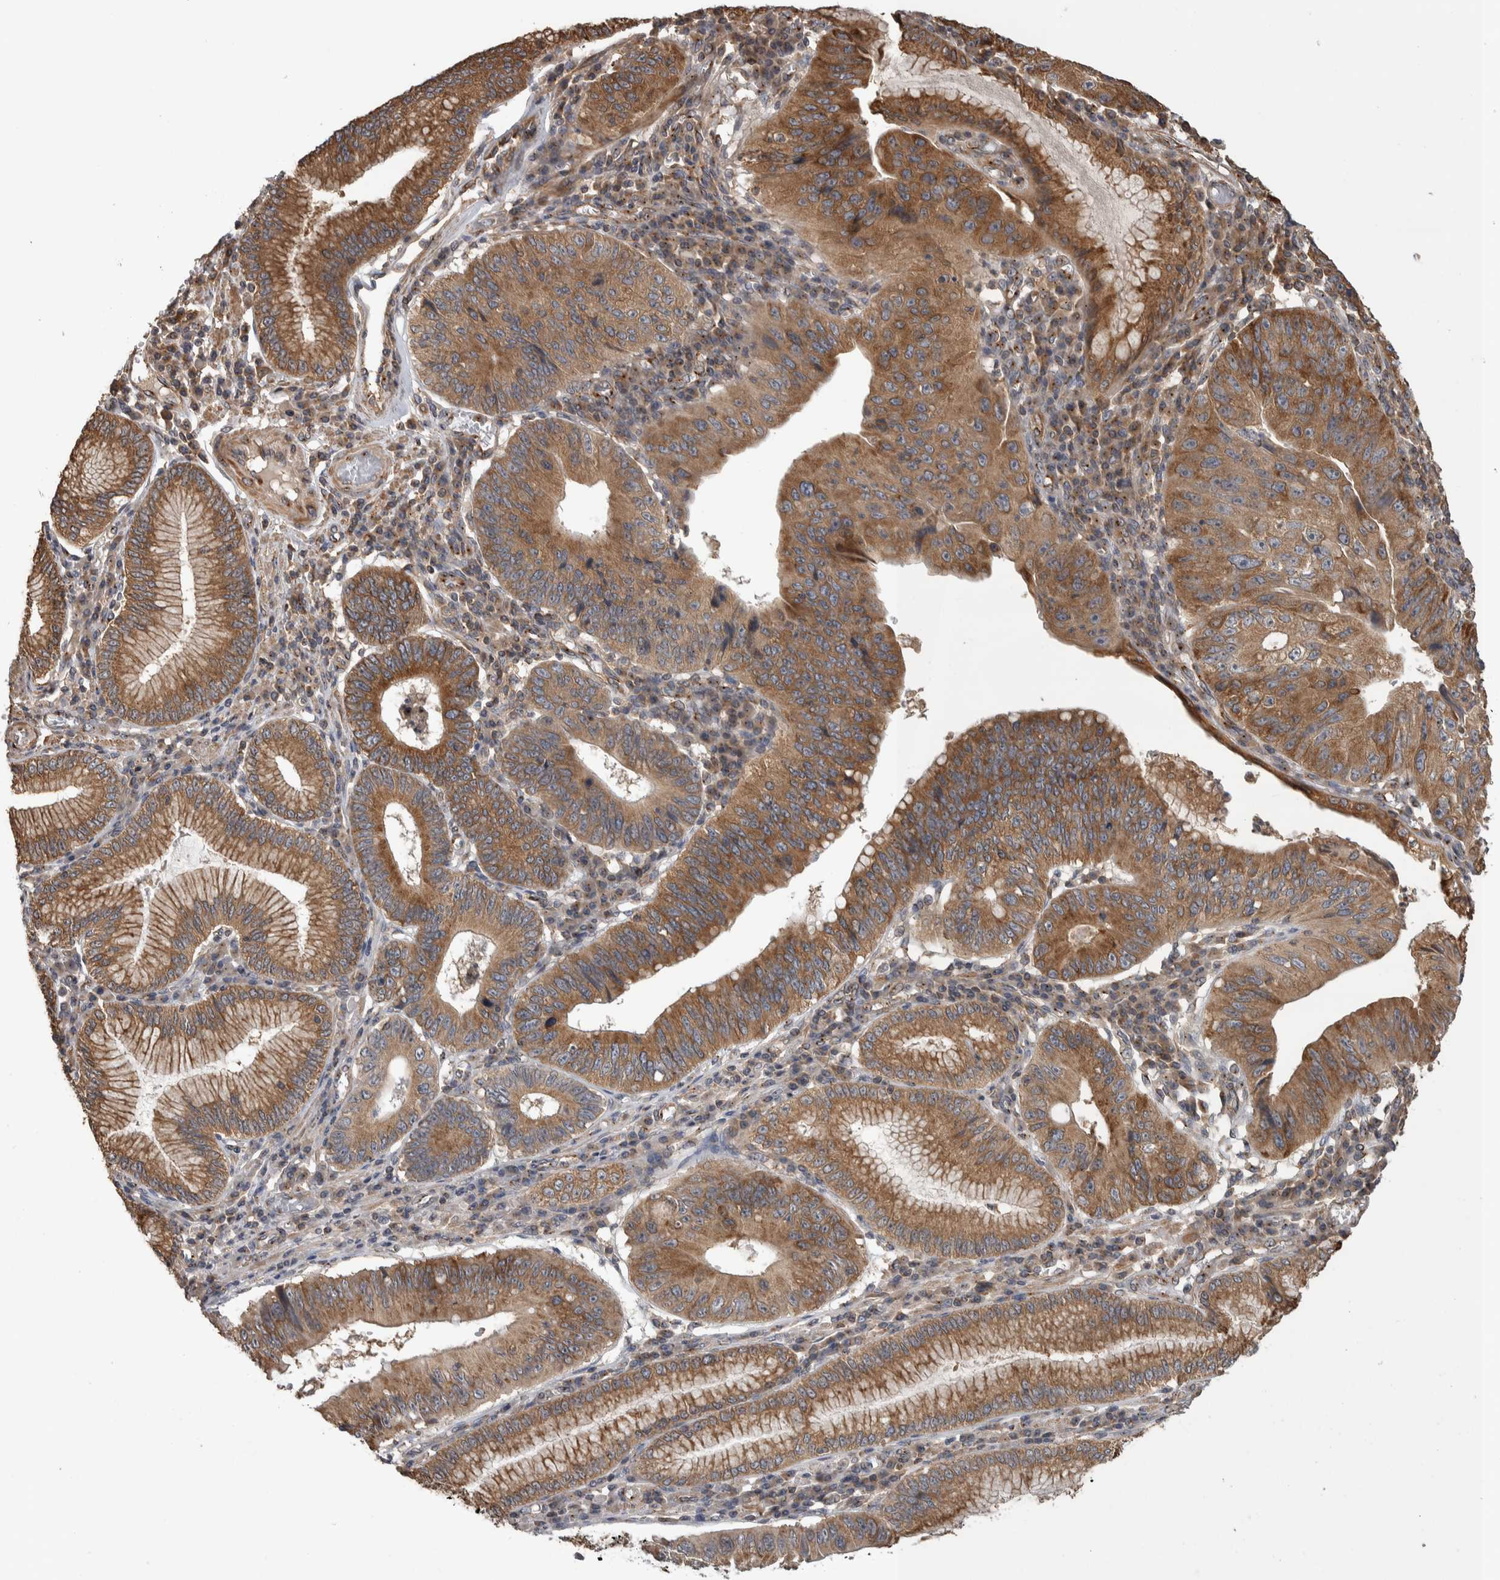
{"staining": {"intensity": "moderate", "quantity": ">75%", "location": "cytoplasmic/membranous"}, "tissue": "stomach cancer", "cell_type": "Tumor cells", "image_type": "cancer", "snomed": [{"axis": "morphology", "description": "Adenocarcinoma, NOS"}, {"axis": "topography", "description": "Stomach"}], "caption": "IHC staining of stomach cancer (adenocarcinoma), which displays medium levels of moderate cytoplasmic/membranous staining in approximately >75% of tumor cells indicating moderate cytoplasmic/membranous protein expression. The staining was performed using DAB (3,3'-diaminobenzidine) (brown) for protein detection and nuclei were counterstained in hematoxylin (blue).", "gene": "IFRD1", "patient": {"sex": "male", "age": 59}}